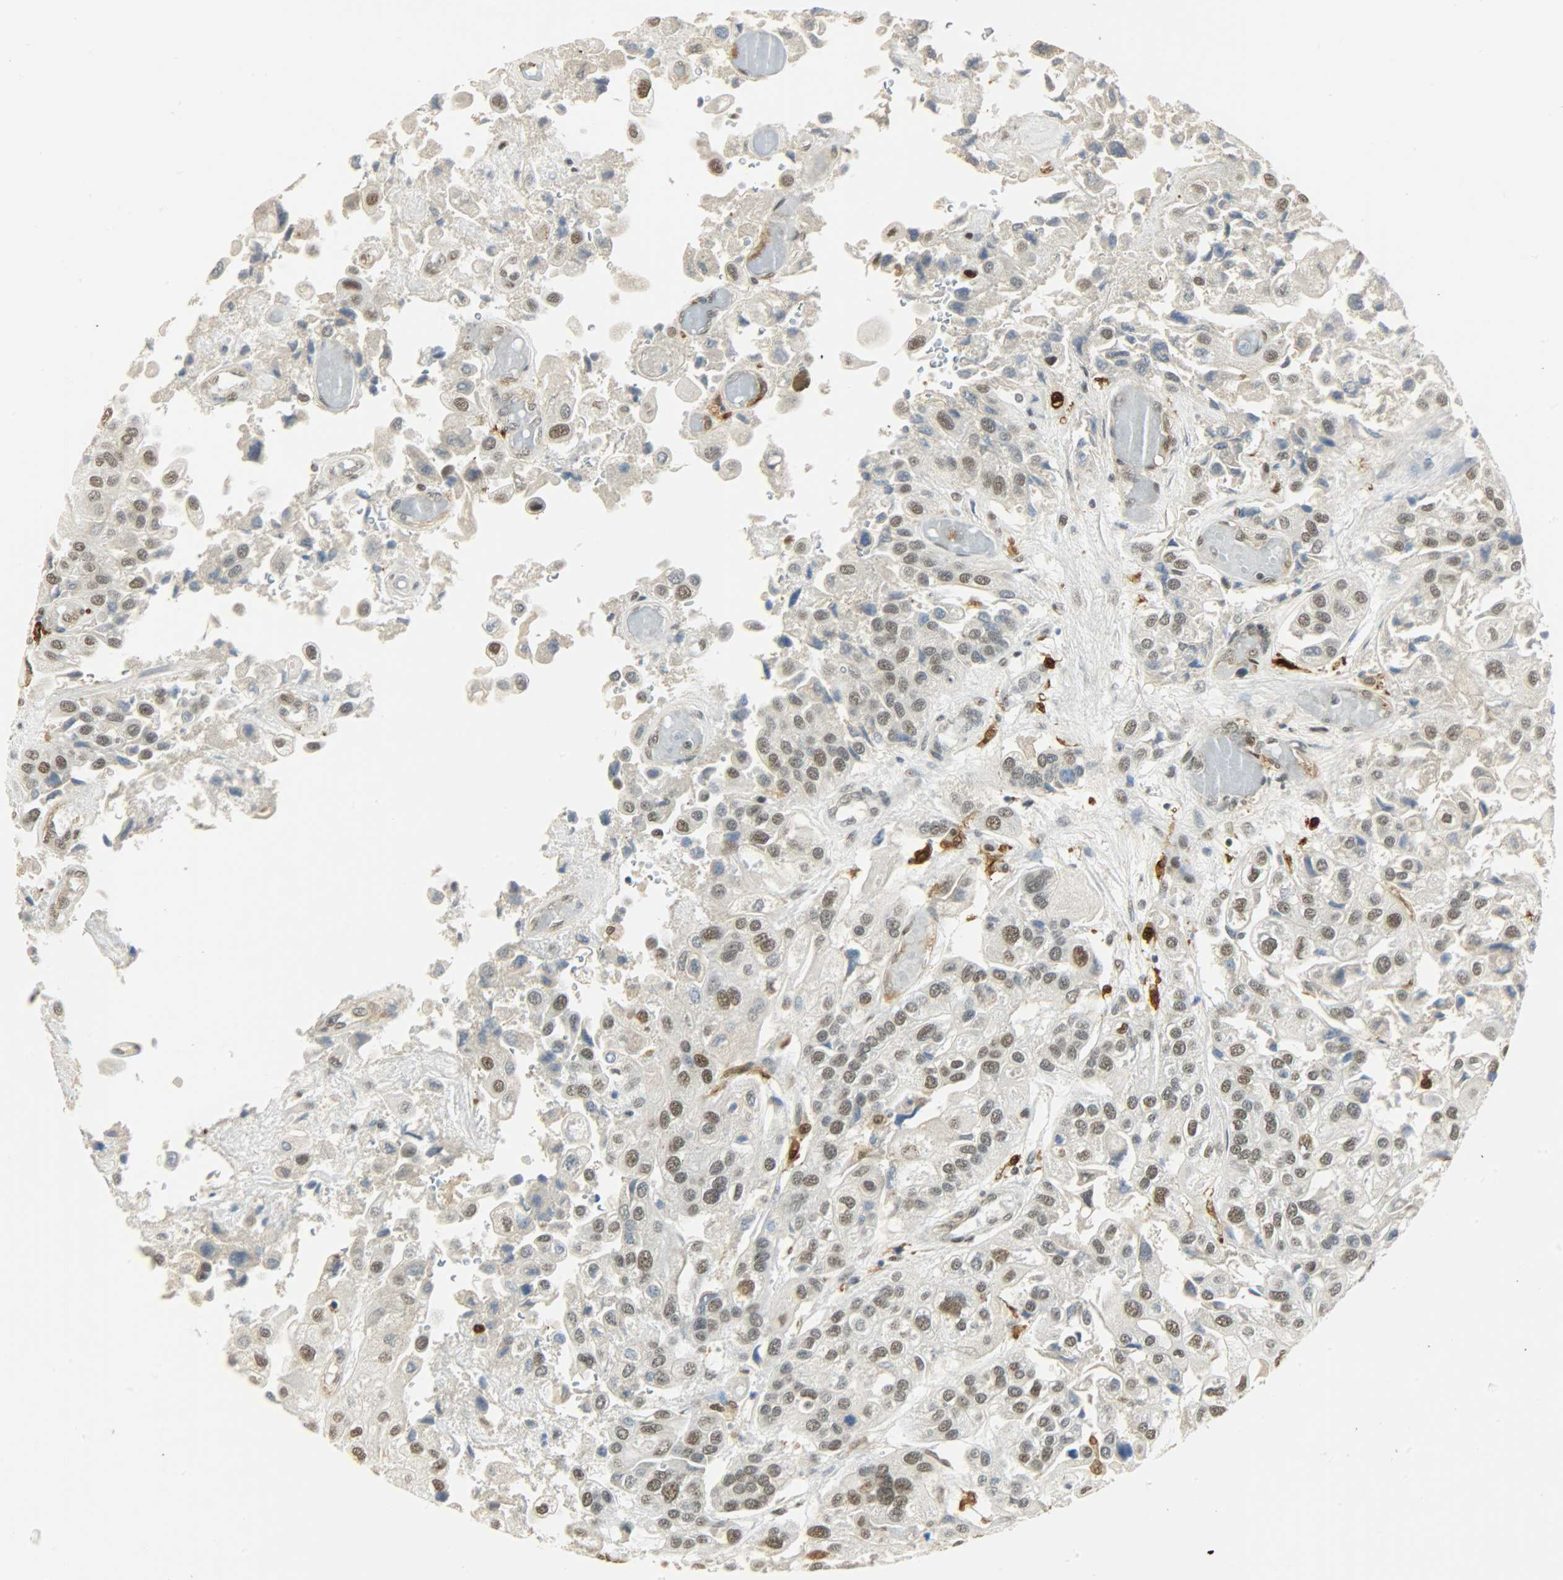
{"staining": {"intensity": "weak", "quantity": "25%-75%", "location": "nuclear"}, "tissue": "urothelial cancer", "cell_type": "Tumor cells", "image_type": "cancer", "snomed": [{"axis": "morphology", "description": "Urothelial carcinoma, High grade"}, {"axis": "topography", "description": "Urinary bladder"}], "caption": "The photomicrograph displays a brown stain indicating the presence of a protein in the nuclear of tumor cells in urothelial cancer.", "gene": "NGFR", "patient": {"sex": "female", "age": 64}}